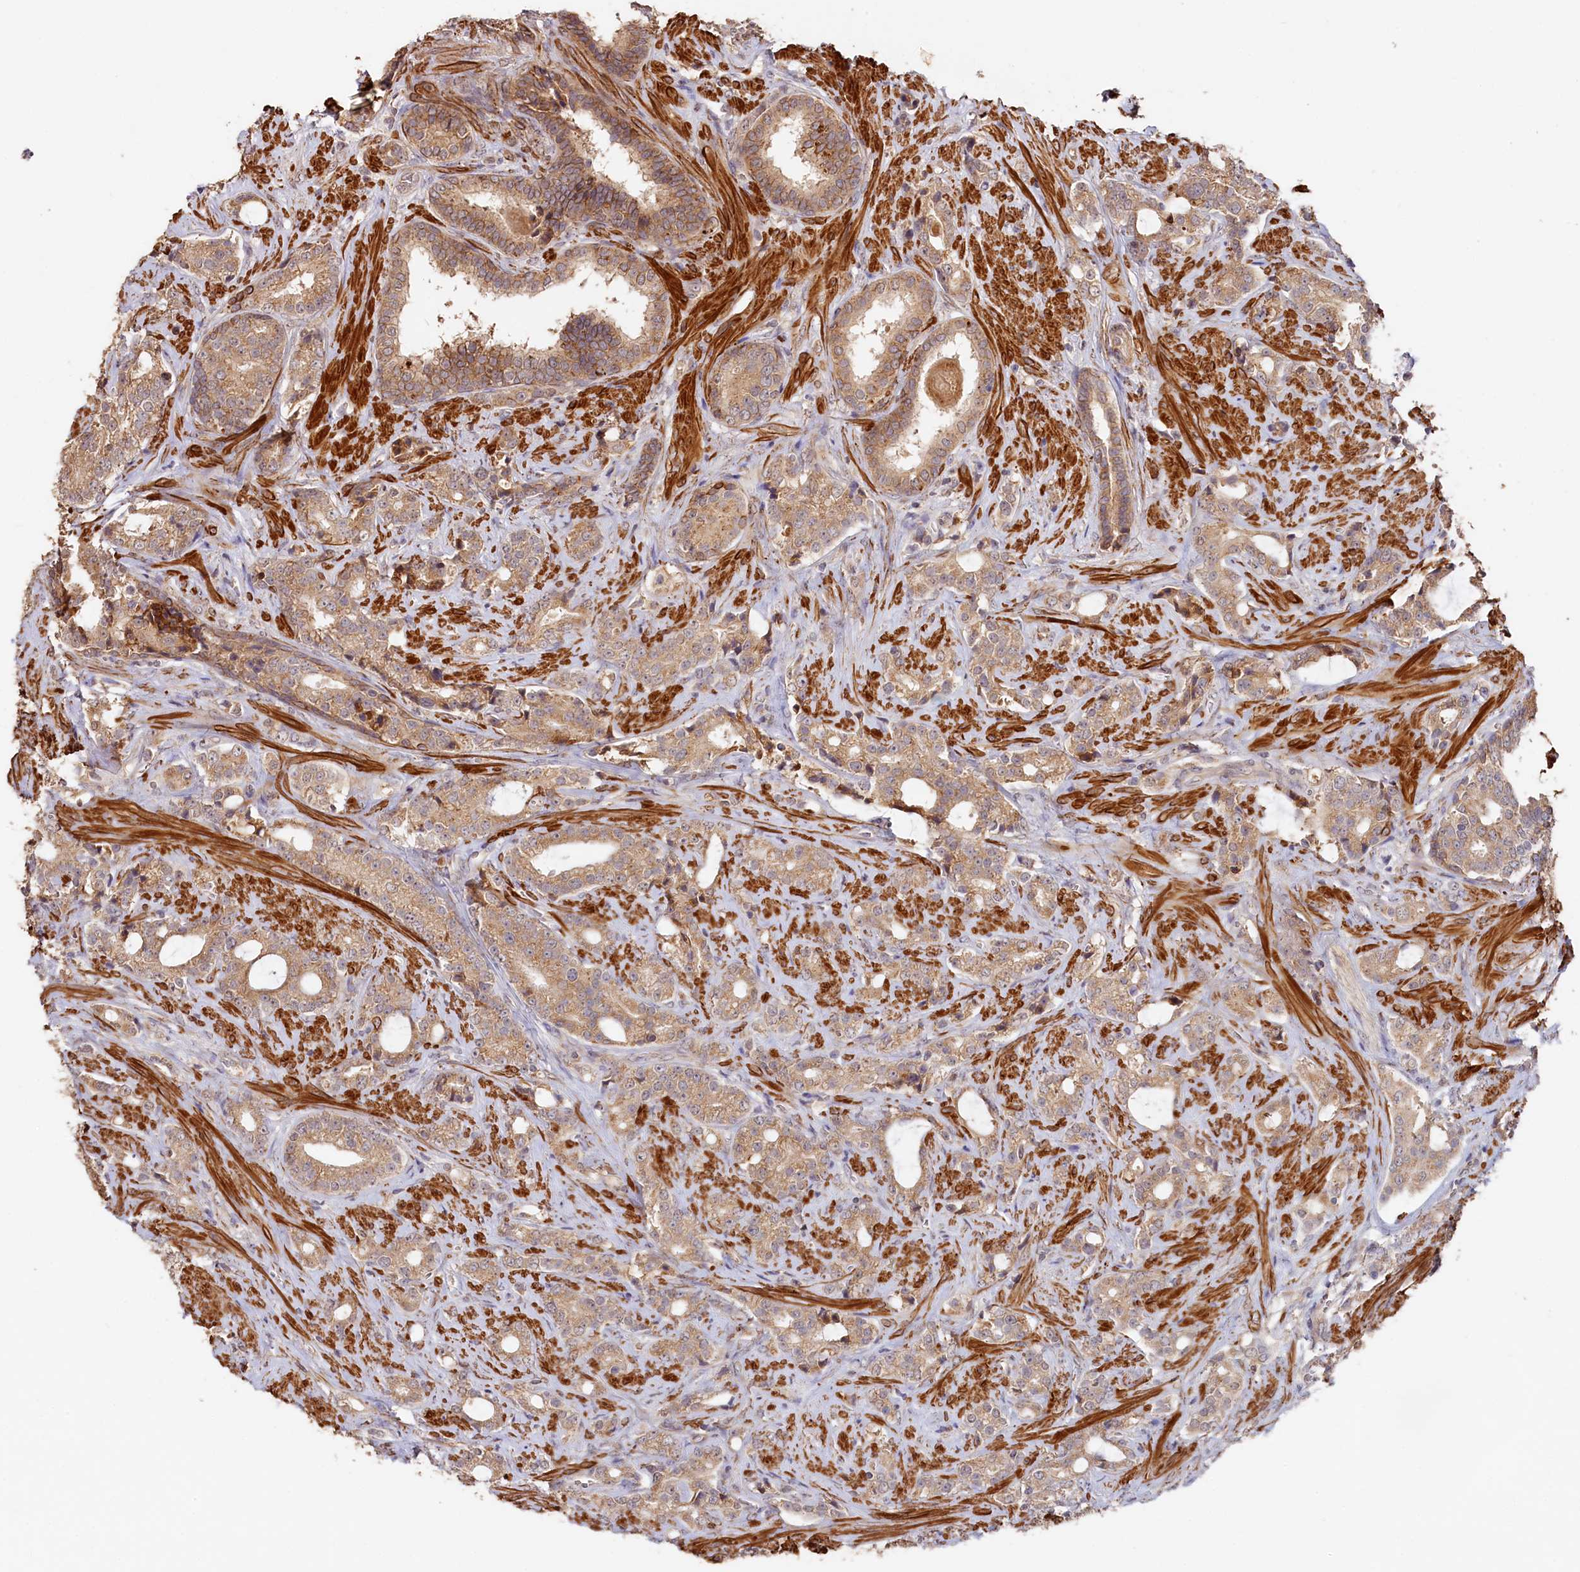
{"staining": {"intensity": "moderate", "quantity": ">75%", "location": "cytoplasmic/membranous"}, "tissue": "prostate cancer", "cell_type": "Tumor cells", "image_type": "cancer", "snomed": [{"axis": "morphology", "description": "Adenocarcinoma, High grade"}, {"axis": "topography", "description": "Prostate and seminal vesicle, NOS"}], "caption": "Protein staining of prostate cancer tissue shows moderate cytoplasmic/membranous staining in approximately >75% of tumor cells. Immunohistochemistry (ihc) stains the protein in brown and the nuclei are stained blue.", "gene": "TANGO6", "patient": {"sex": "male", "age": 67}}